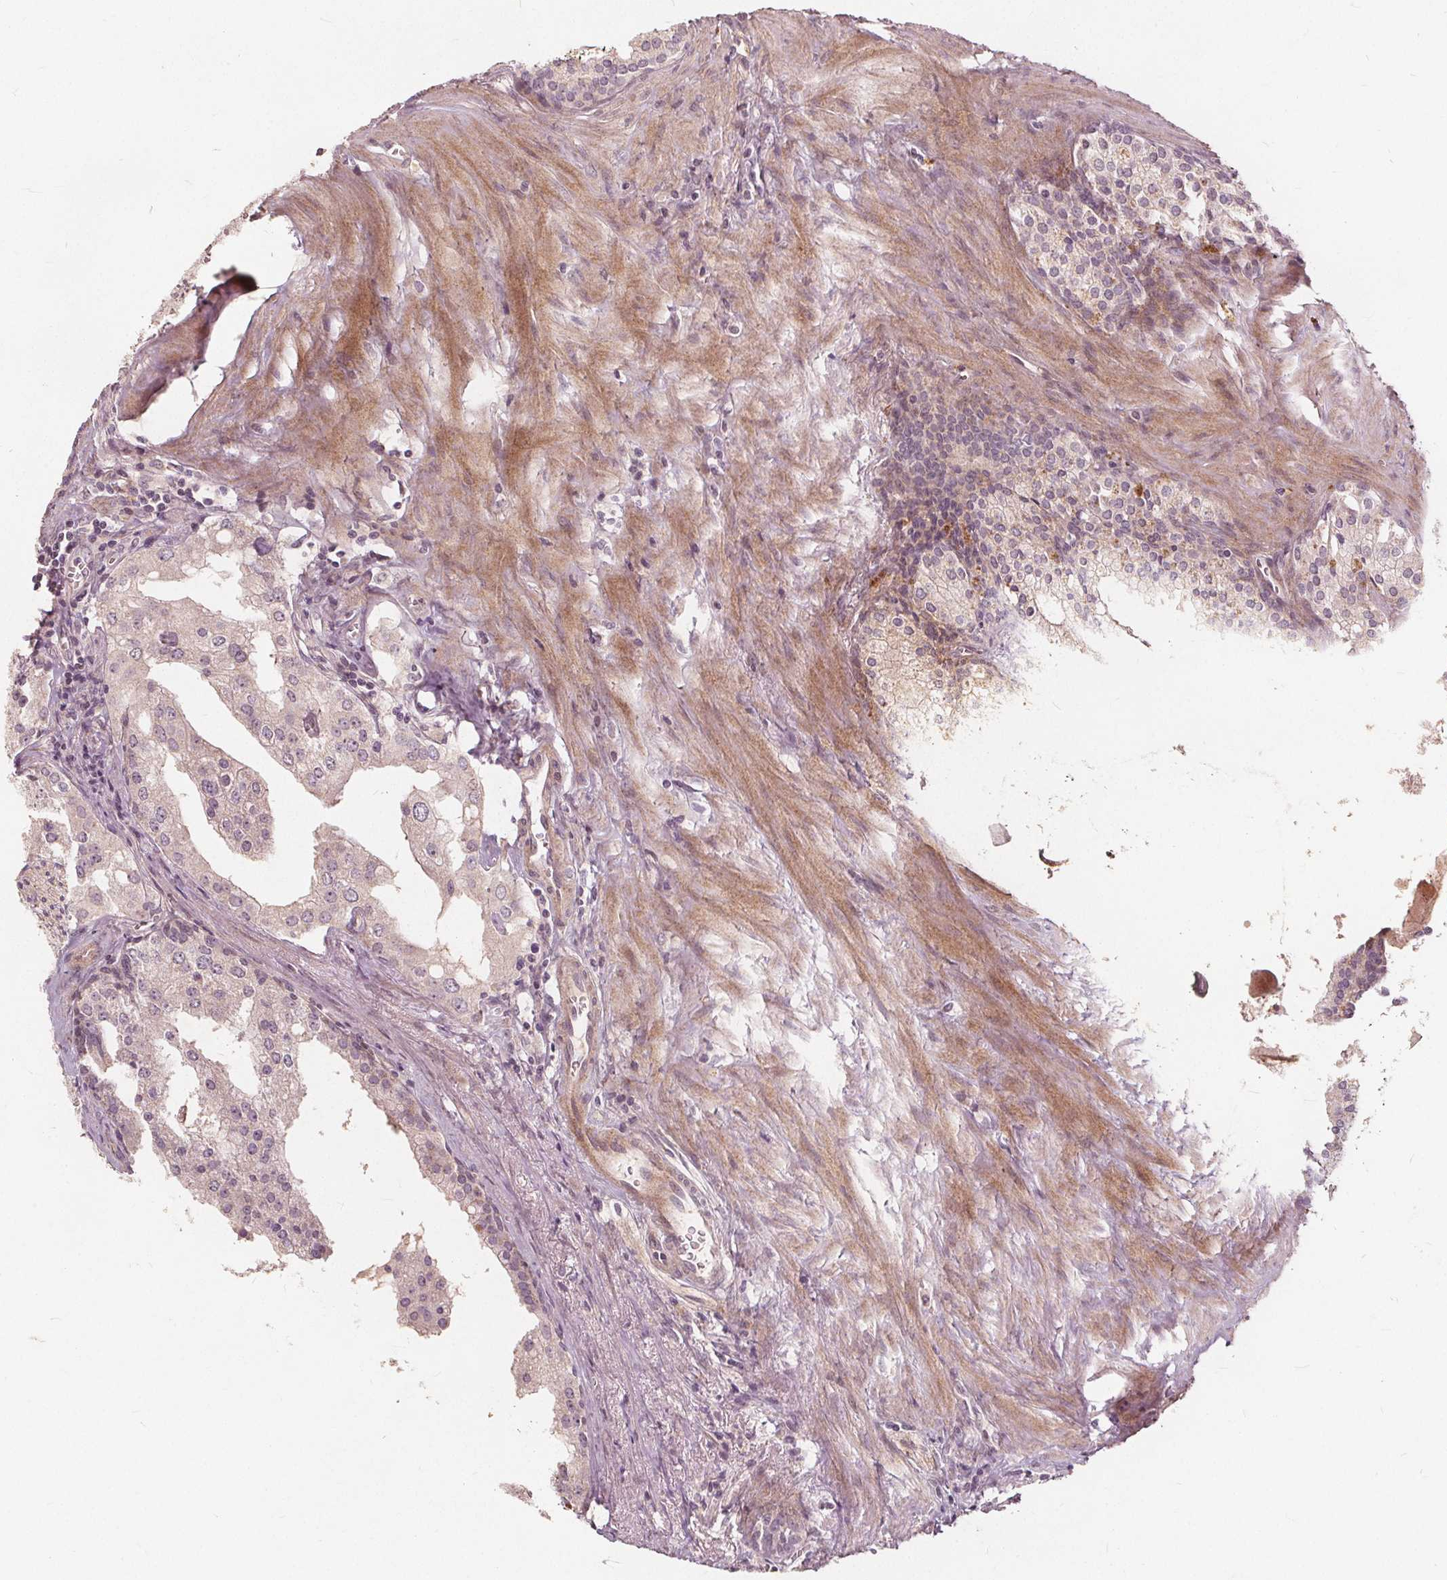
{"staining": {"intensity": "negative", "quantity": "none", "location": "none"}, "tissue": "prostate cancer", "cell_type": "Tumor cells", "image_type": "cancer", "snomed": [{"axis": "morphology", "description": "Adenocarcinoma, High grade"}, {"axis": "topography", "description": "Prostate"}], "caption": "Immunohistochemistry image of neoplastic tissue: human prostate cancer (high-grade adenocarcinoma) stained with DAB exhibits no significant protein expression in tumor cells.", "gene": "PTPRT", "patient": {"sex": "male", "age": 68}}